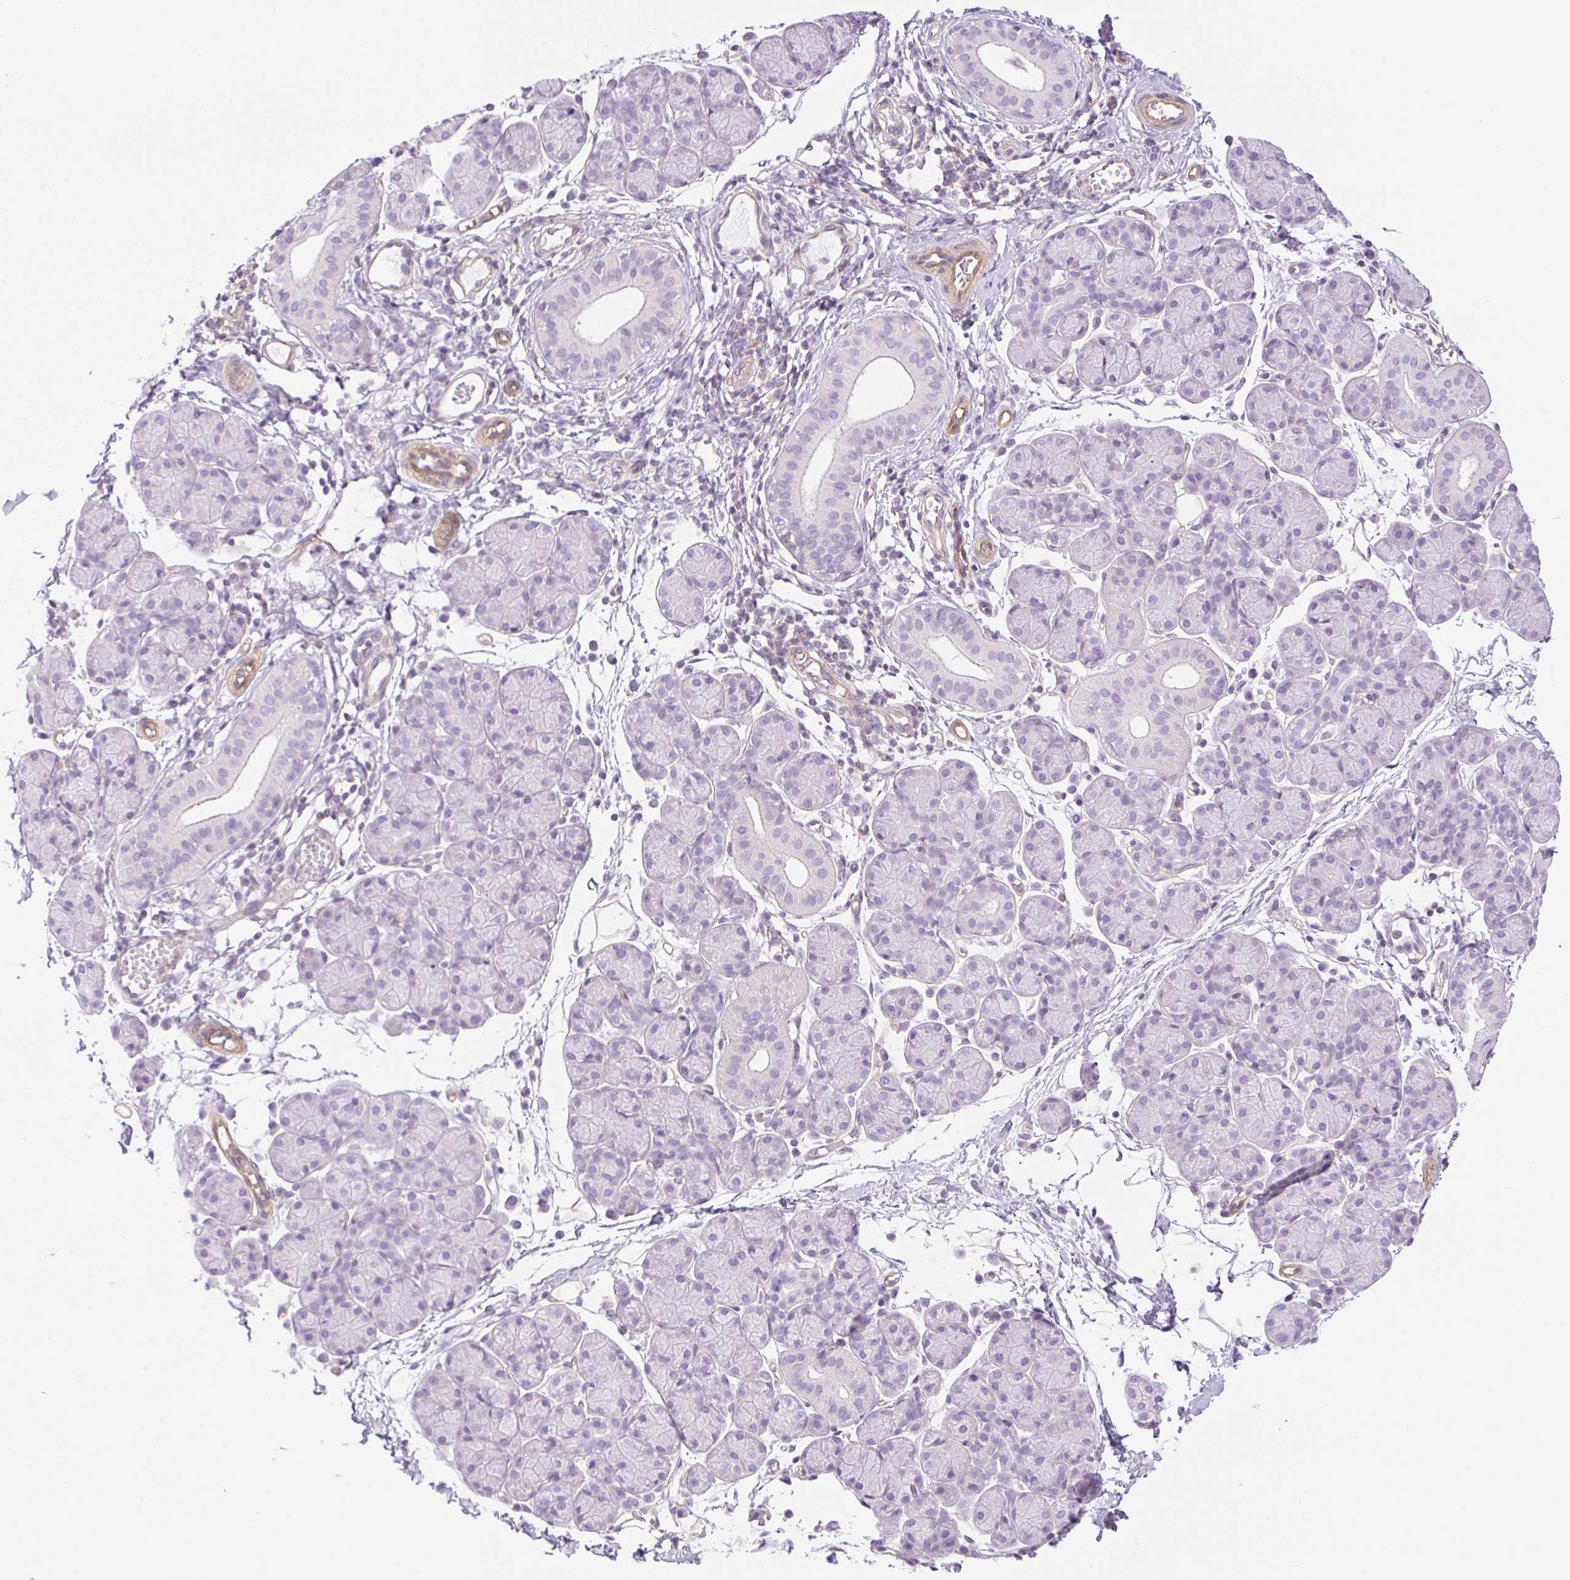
{"staining": {"intensity": "negative", "quantity": "none", "location": "none"}, "tissue": "salivary gland", "cell_type": "Glandular cells", "image_type": "normal", "snomed": [{"axis": "morphology", "description": "Normal tissue, NOS"}, {"axis": "morphology", "description": "Inflammation, NOS"}, {"axis": "topography", "description": "Lymph node"}, {"axis": "topography", "description": "Salivary gland"}], "caption": "Immunohistochemistry of benign human salivary gland exhibits no expression in glandular cells. (DAB IHC with hematoxylin counter stain).", "gene": "EHD1", "patient": {"sex": "male", "age": 3}}